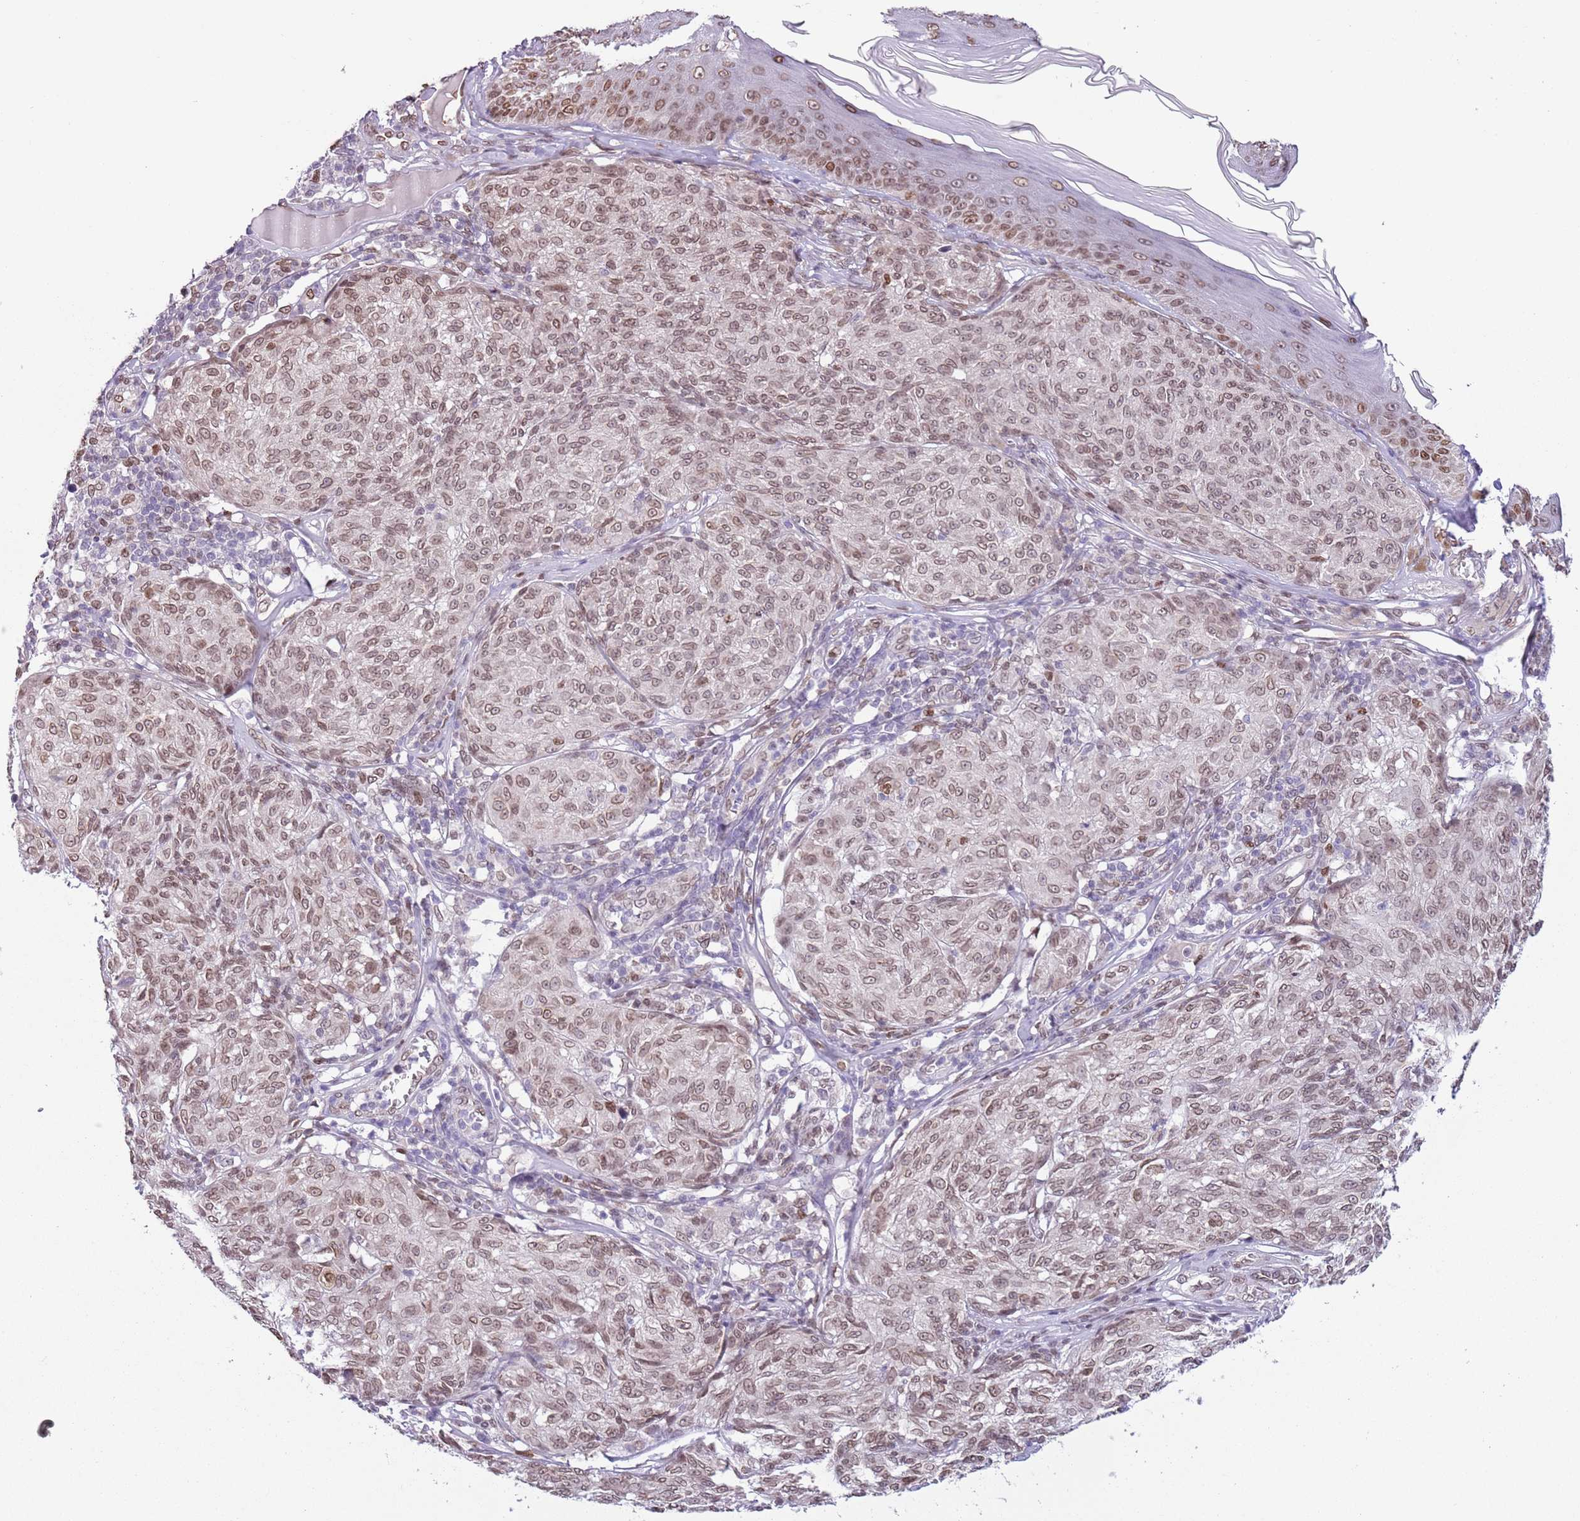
{"staining": {"intensity": "moderate", "quantity": ">75%", "location": "cytoplasmic/membranous,nuclear"}, "tissue": "melanoma", "cell_type": "Tumor cells", "image_type": "cancer", "snomed": [{"axis": "morphology", "description": "Malignant melanoma, NOS"}, {"axis": "topography", "description": "Skin"}], "caption": "Tumor cells demonstrate moderate cytoplasmic/membranous and nuclear staining in about >75% of cells in melanoma.", "gene": "ZGLP1", "patient": {"sex": "female", "age": 63}}